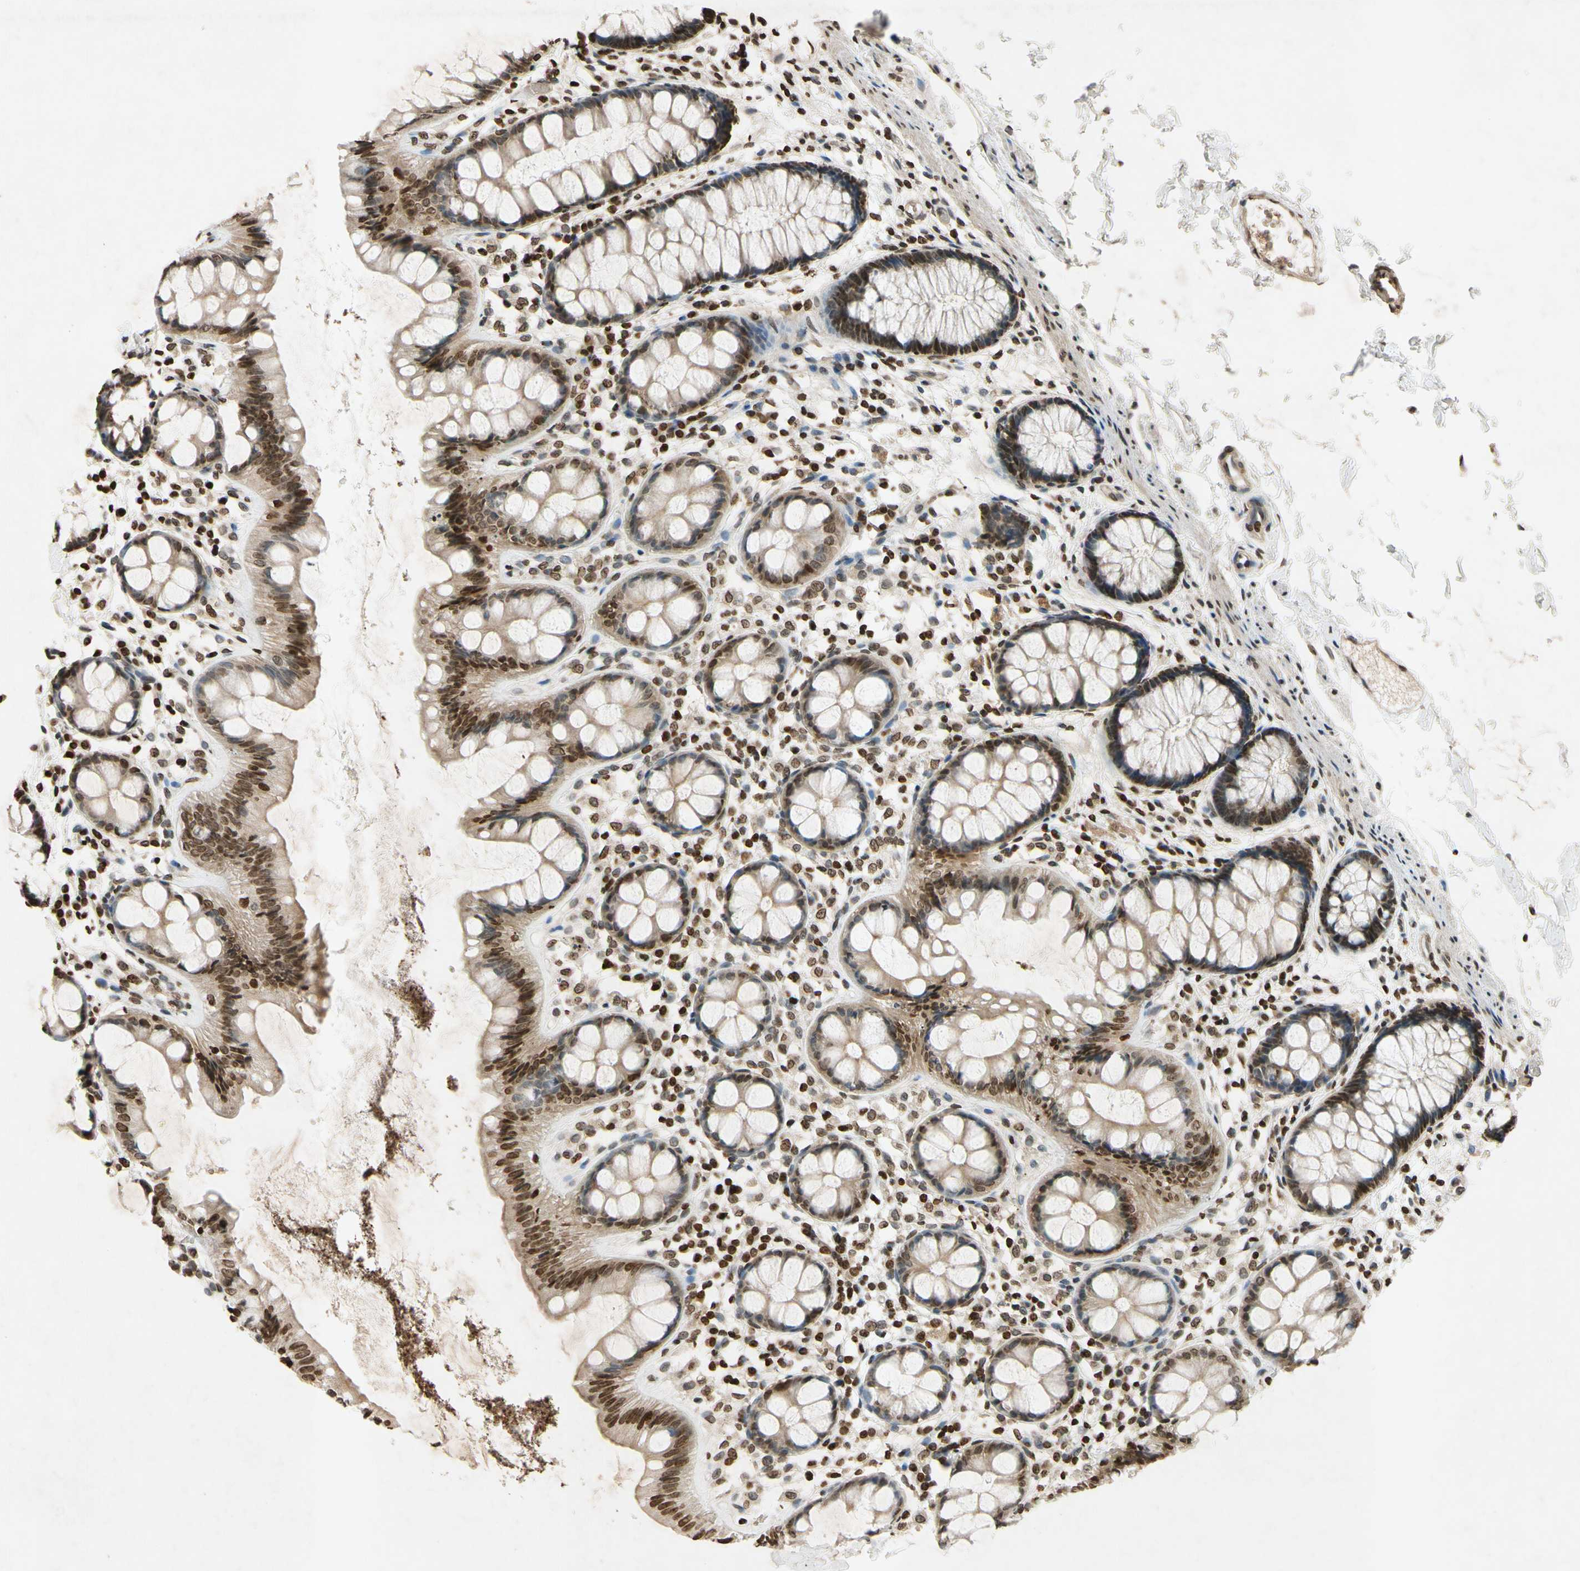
{"staining": {"intensity": "moderate", "quantity": ">75%", "location": "nuclear"}, "tissue": "rectum", "cell_type": "Glandular cells", "image_type": "normal", "snomed": [{"axis": "morphology", "description": "Normal tissue, NOS"}, {"axis": "topography", "description": "Rectum"}], "caption": "The histopathology image displays staining of normal rectum, revealing moderate nuclear protein staining (brown color) within glandular cells. Nuclei are stained in blue.", "gene": "HOXB3", "patient": {"sex": "female", "age": 66}}